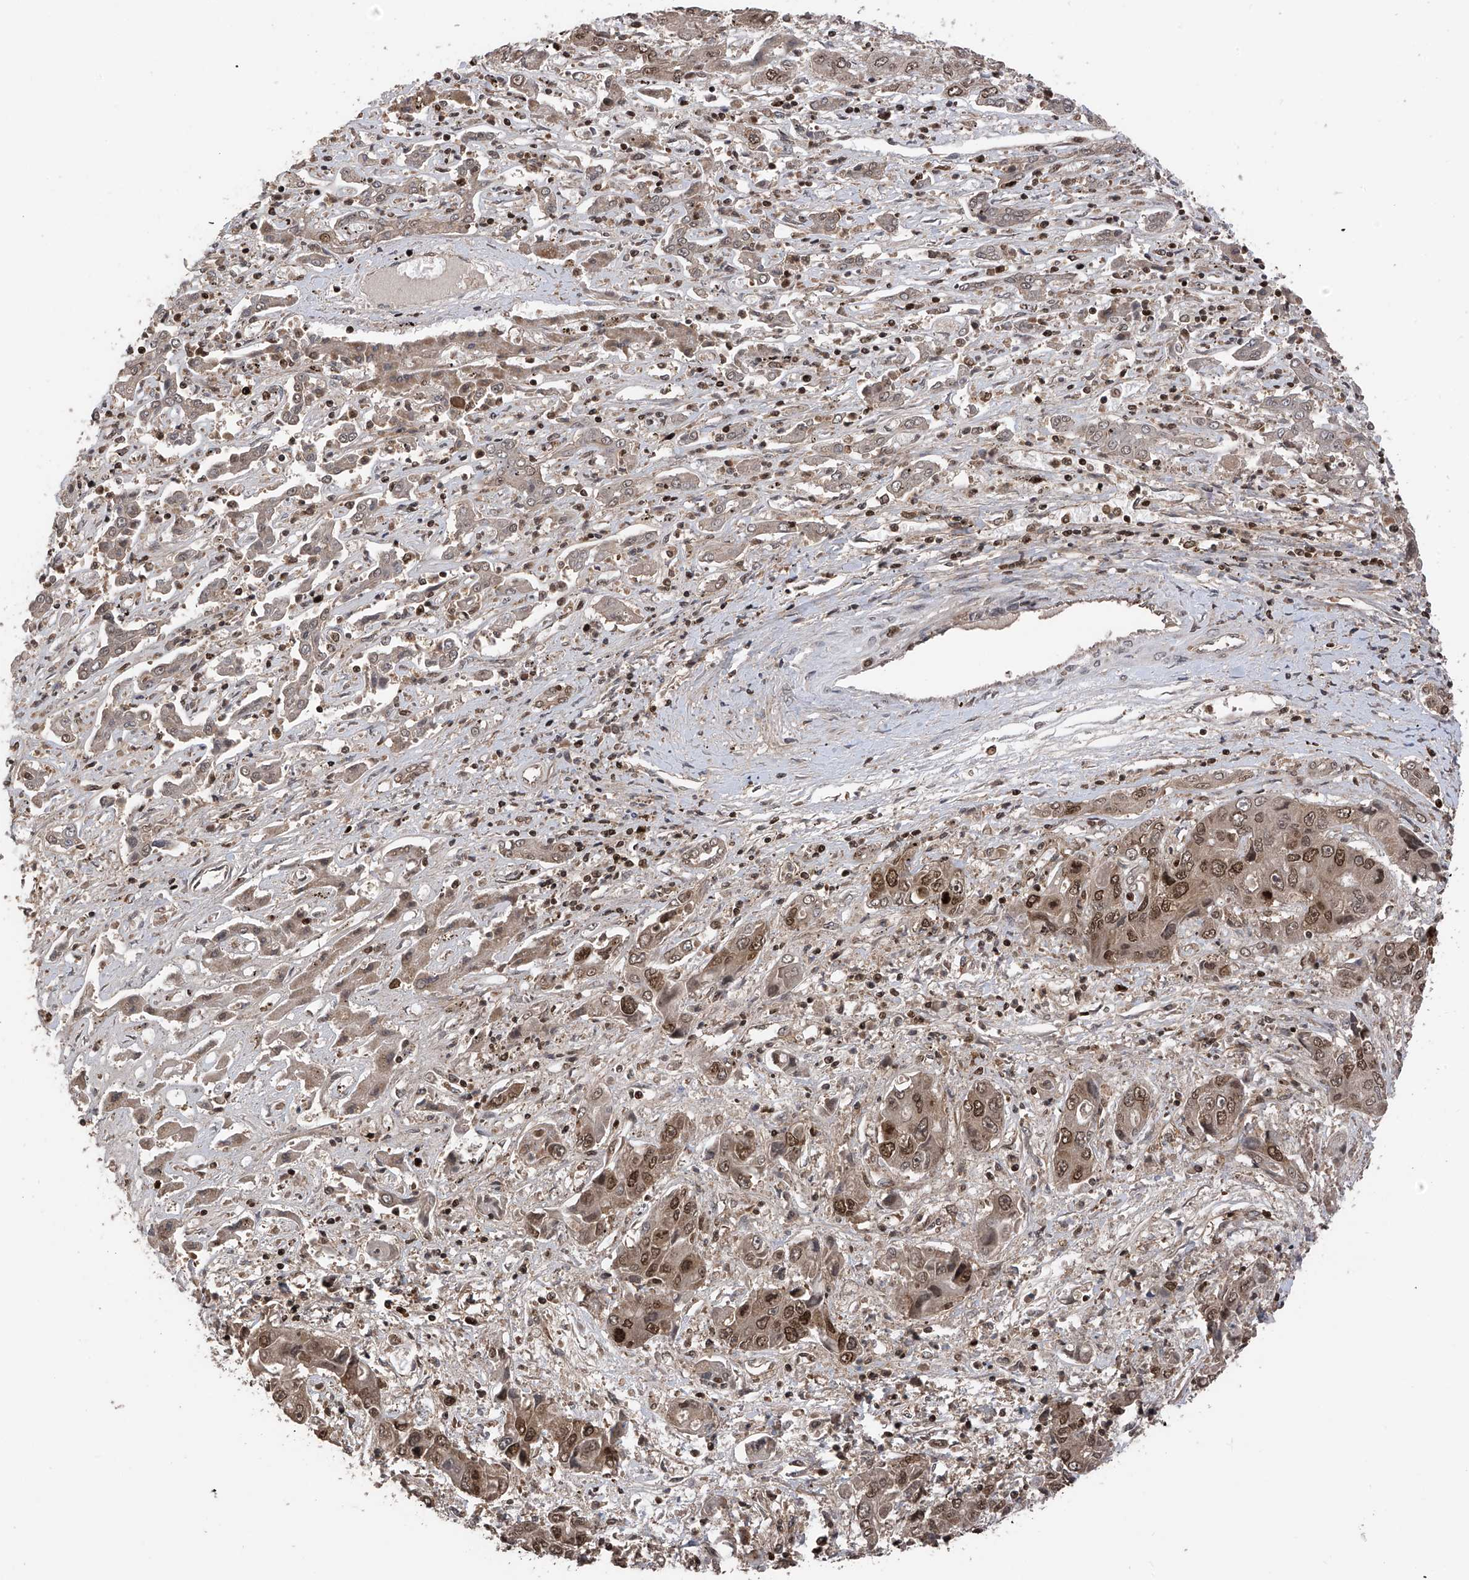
{"staining": {"intensity": "moderate", "quantity": ">75%", "location": "nuclear"}, "tissue": "liver cancer", "cell_type": "Tumor cells", "image_type": "cancer", "snomed": [{"axis": "morphology", "description": "Cholangiocarcinoma"}, {"axis": "topography", "description": "Liver"}], "caption": "The image reveals a brown stain indicating the presence of a protein in the nuclear of tumor cells in liver cholangiocarcinoma. Nuclei are stained in blue.", "gene": "DNAJC9", "patient": {"sex": "male", "age": 67}}